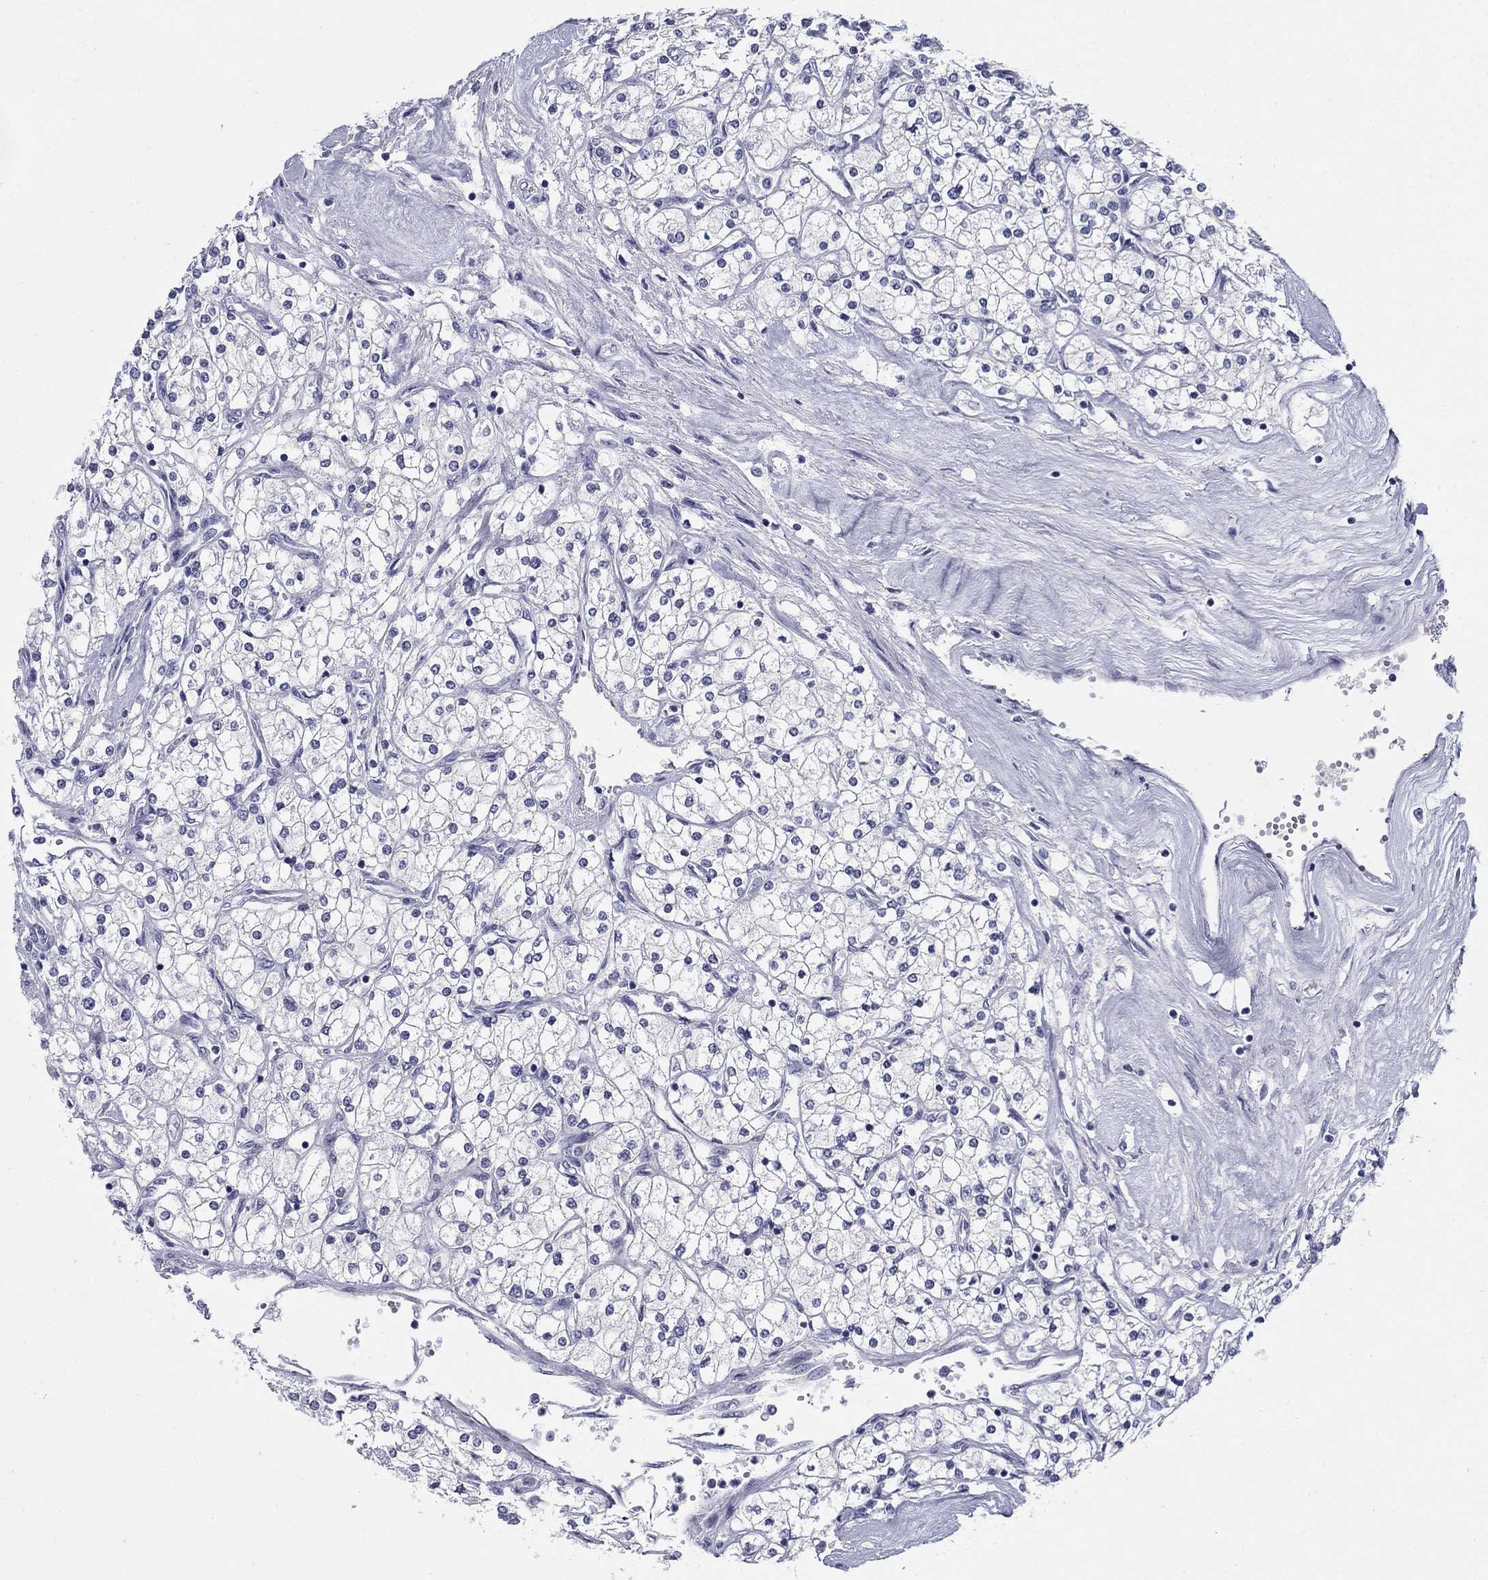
{"staining": {"intensity": "negative", "quantity": "none", "location": "none"}, "tissue": "renal cancer", "cell_type": "Tumor cells", "image_type": "cancer", "snomed": [{"axis": "morphology", "description": "Adenocarcinoma, NOS"}, {"axis": "topography", "description": "Kidney"}], "caption": "This is a image of immunohistochemistry (IHC) staining of renal cancer, which shows no expression in tumor cells.", "gene": "C4orf19", "patient": {"sex": "male", "age": 80}}